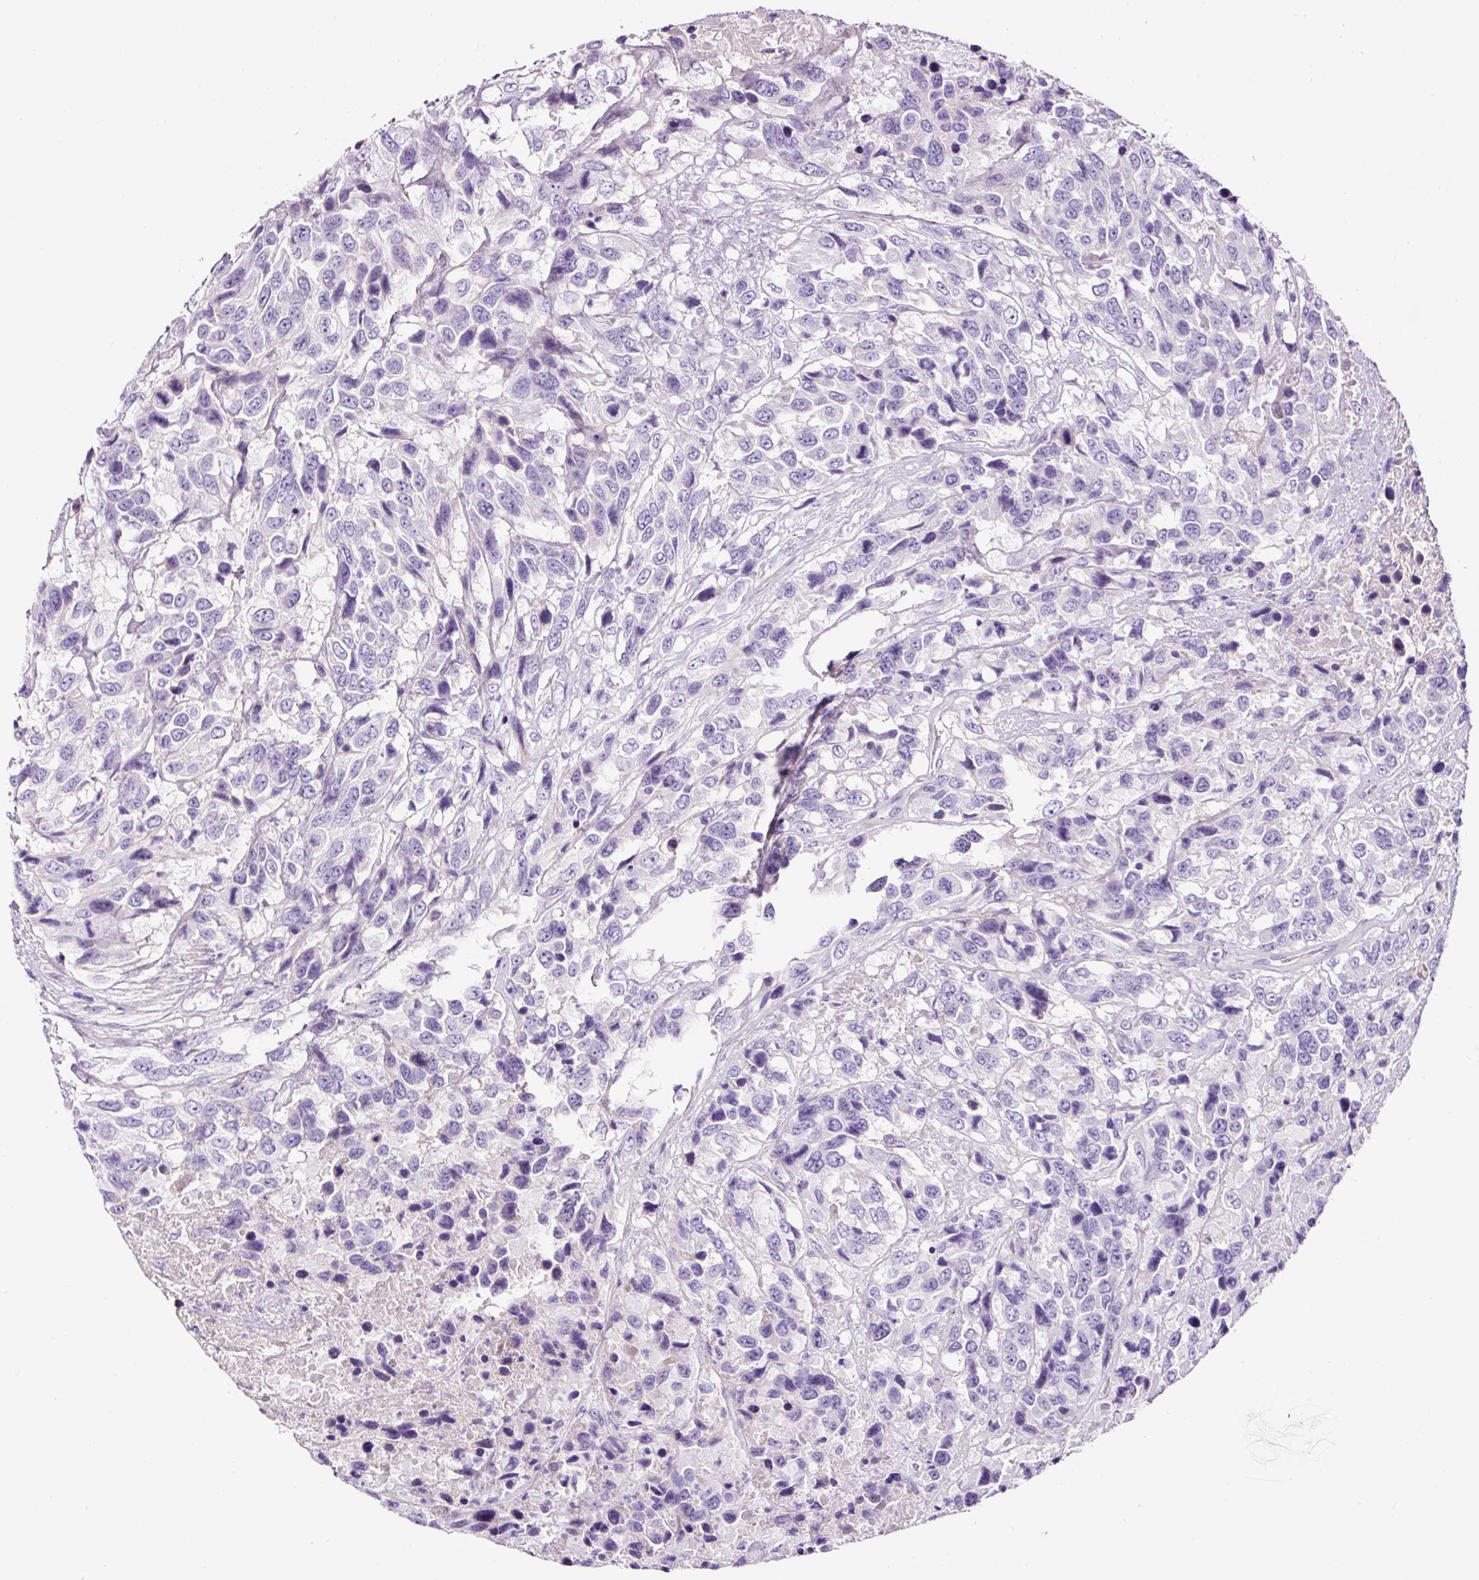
{"staining": {"intensity": "negative", "quantity": "none", "location": "none"}, "tissue": "urothelial cancer", "cell_type": "Tumor cells", "image_type": "cancer", "snomed": [{"axis": "morphology", "description": "Urothelial carcinoma, High grade"}, {"axis": "topography", "description": "Urinary bladder"}], "caption": "A histopathology image of human urothelial cancer is negative for staining in tumor cells.", "gene": "OR14A2", "patient": {"sex": "female", "age": 70}}